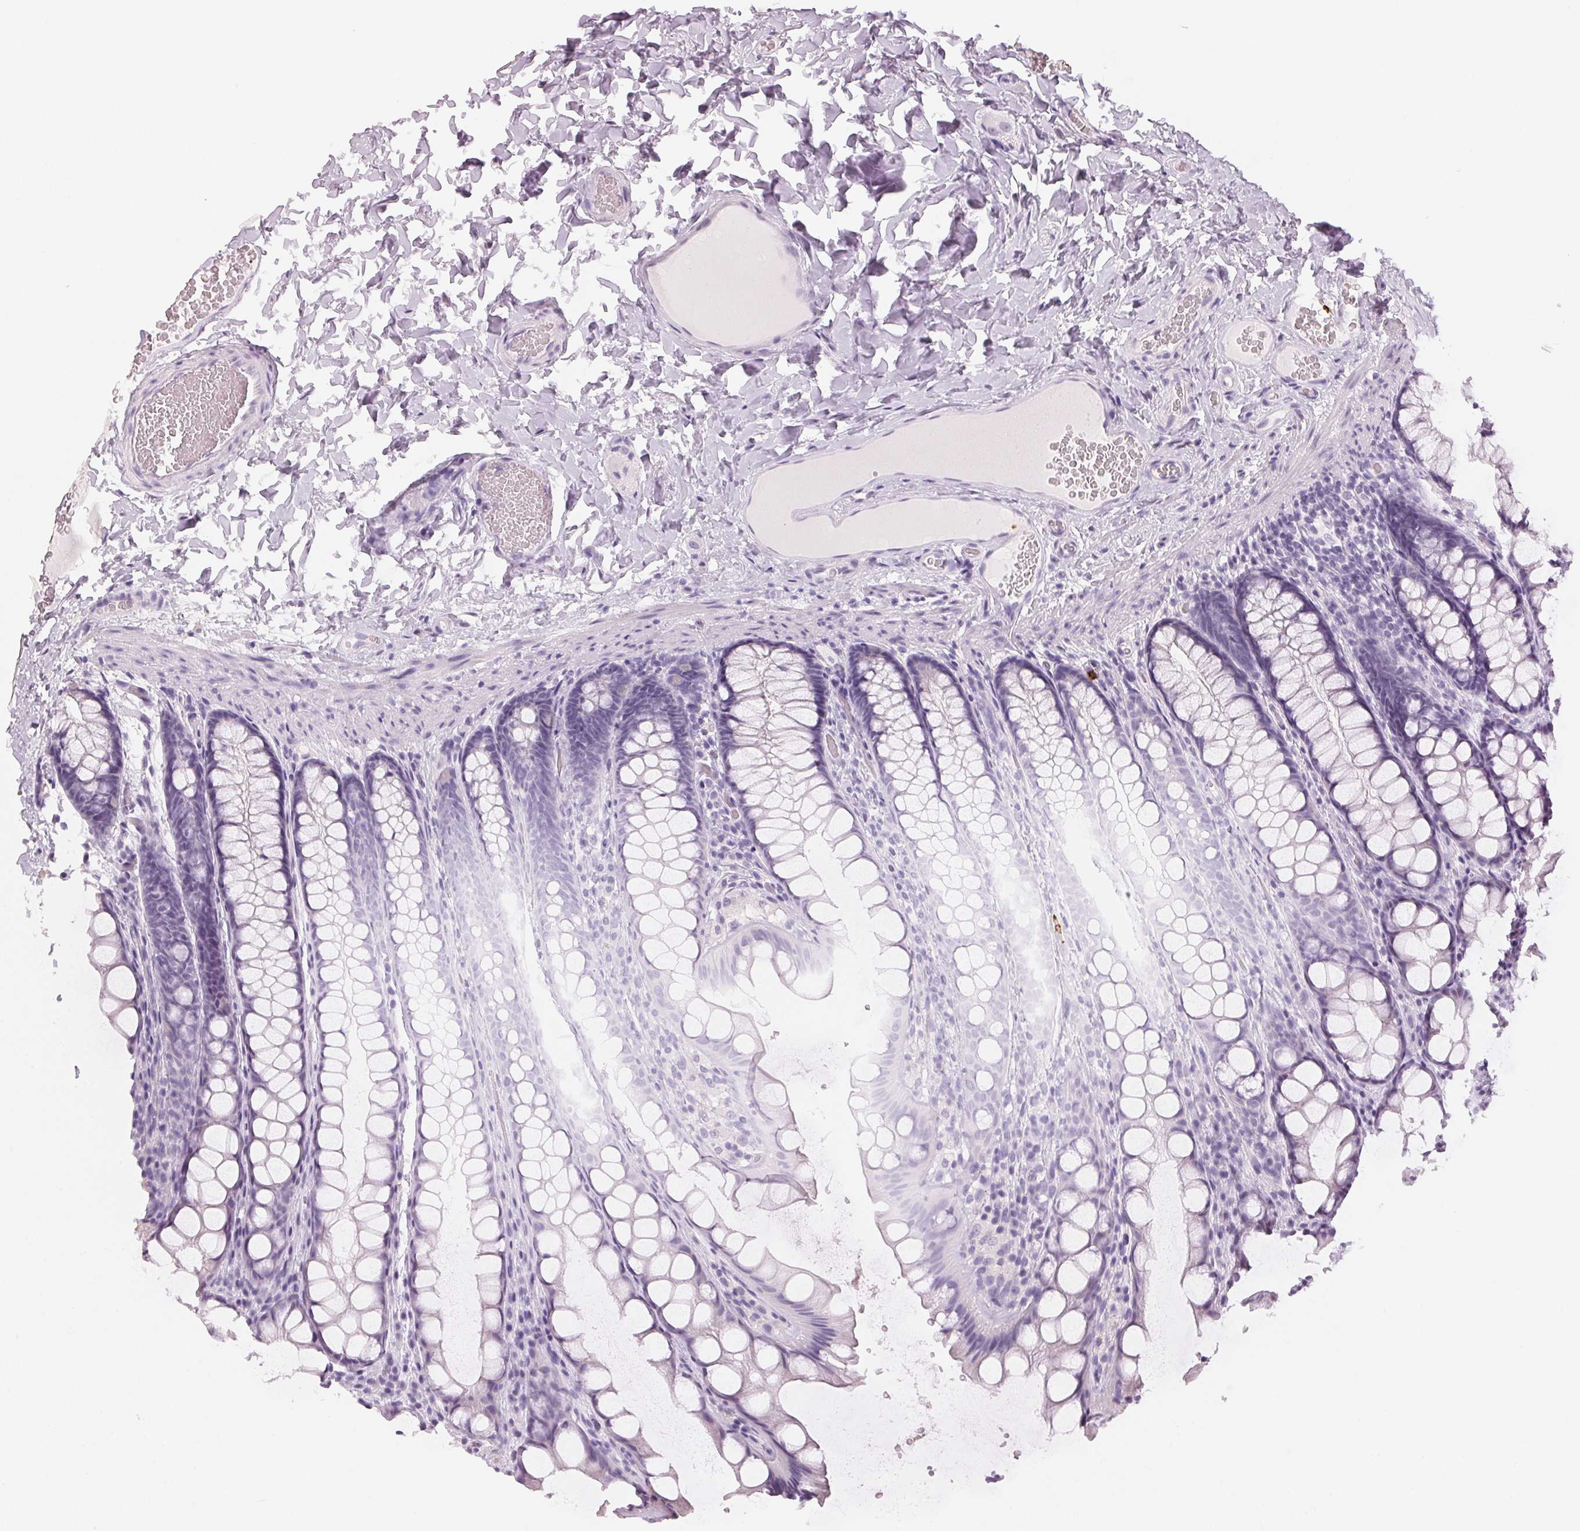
{"staining": {"intensity": "negative", "quantity": "none", "location": "none"}, "tissue": "colon", "cell_type": "Endothelial cells", "image_type": "normal", "snomed": [{"axis": "morphology", "description": "Normal tissue, NOS"}, {"axis": "topography", "description": "Colon"}], "caption": "An IHC micrograph of unremarkable colon is shown. There is no staining in endothelial cells of colon.", "gene": "KLK7", "patient": {"sex": "male", "age": 47}}